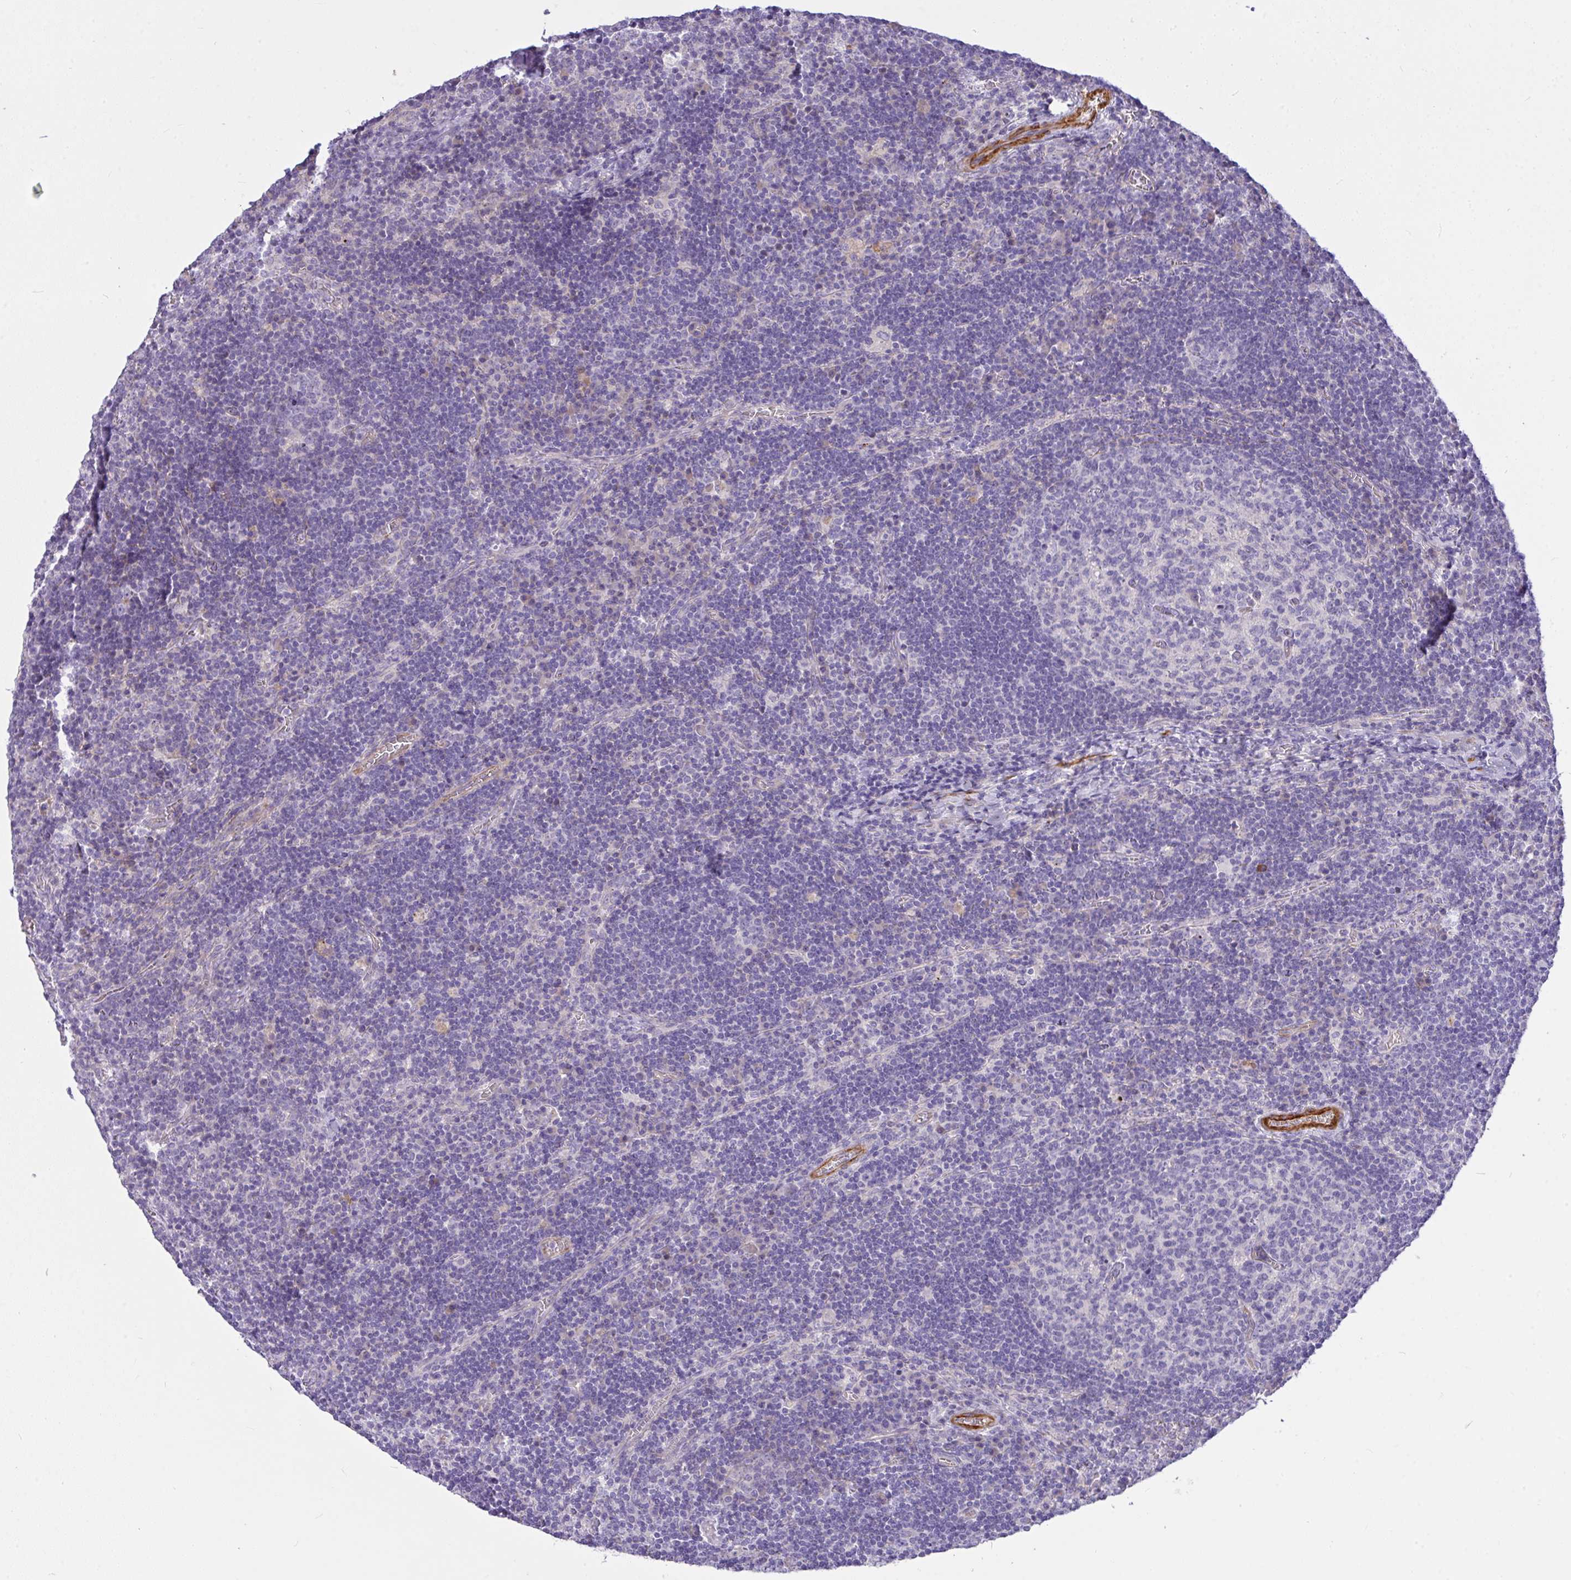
{"staining": {"intensity": "negative", "quantity": "none", "location": "none"}, "tissue": "lymph node", "cell_type": "Germinal center cells", "image_type": "normal", "snomed": [{"axis": "morphology", "description": "Normal tissue, NOS"}, {"axis": "topography", "description": "Lymph node"}], "caption": "Immunohistochemical staining of unremarkable human lymph node displays no significant staining in germinal center cells.", "gene": "MOCS1", "patient": {"sex": "male", "age": 67}}